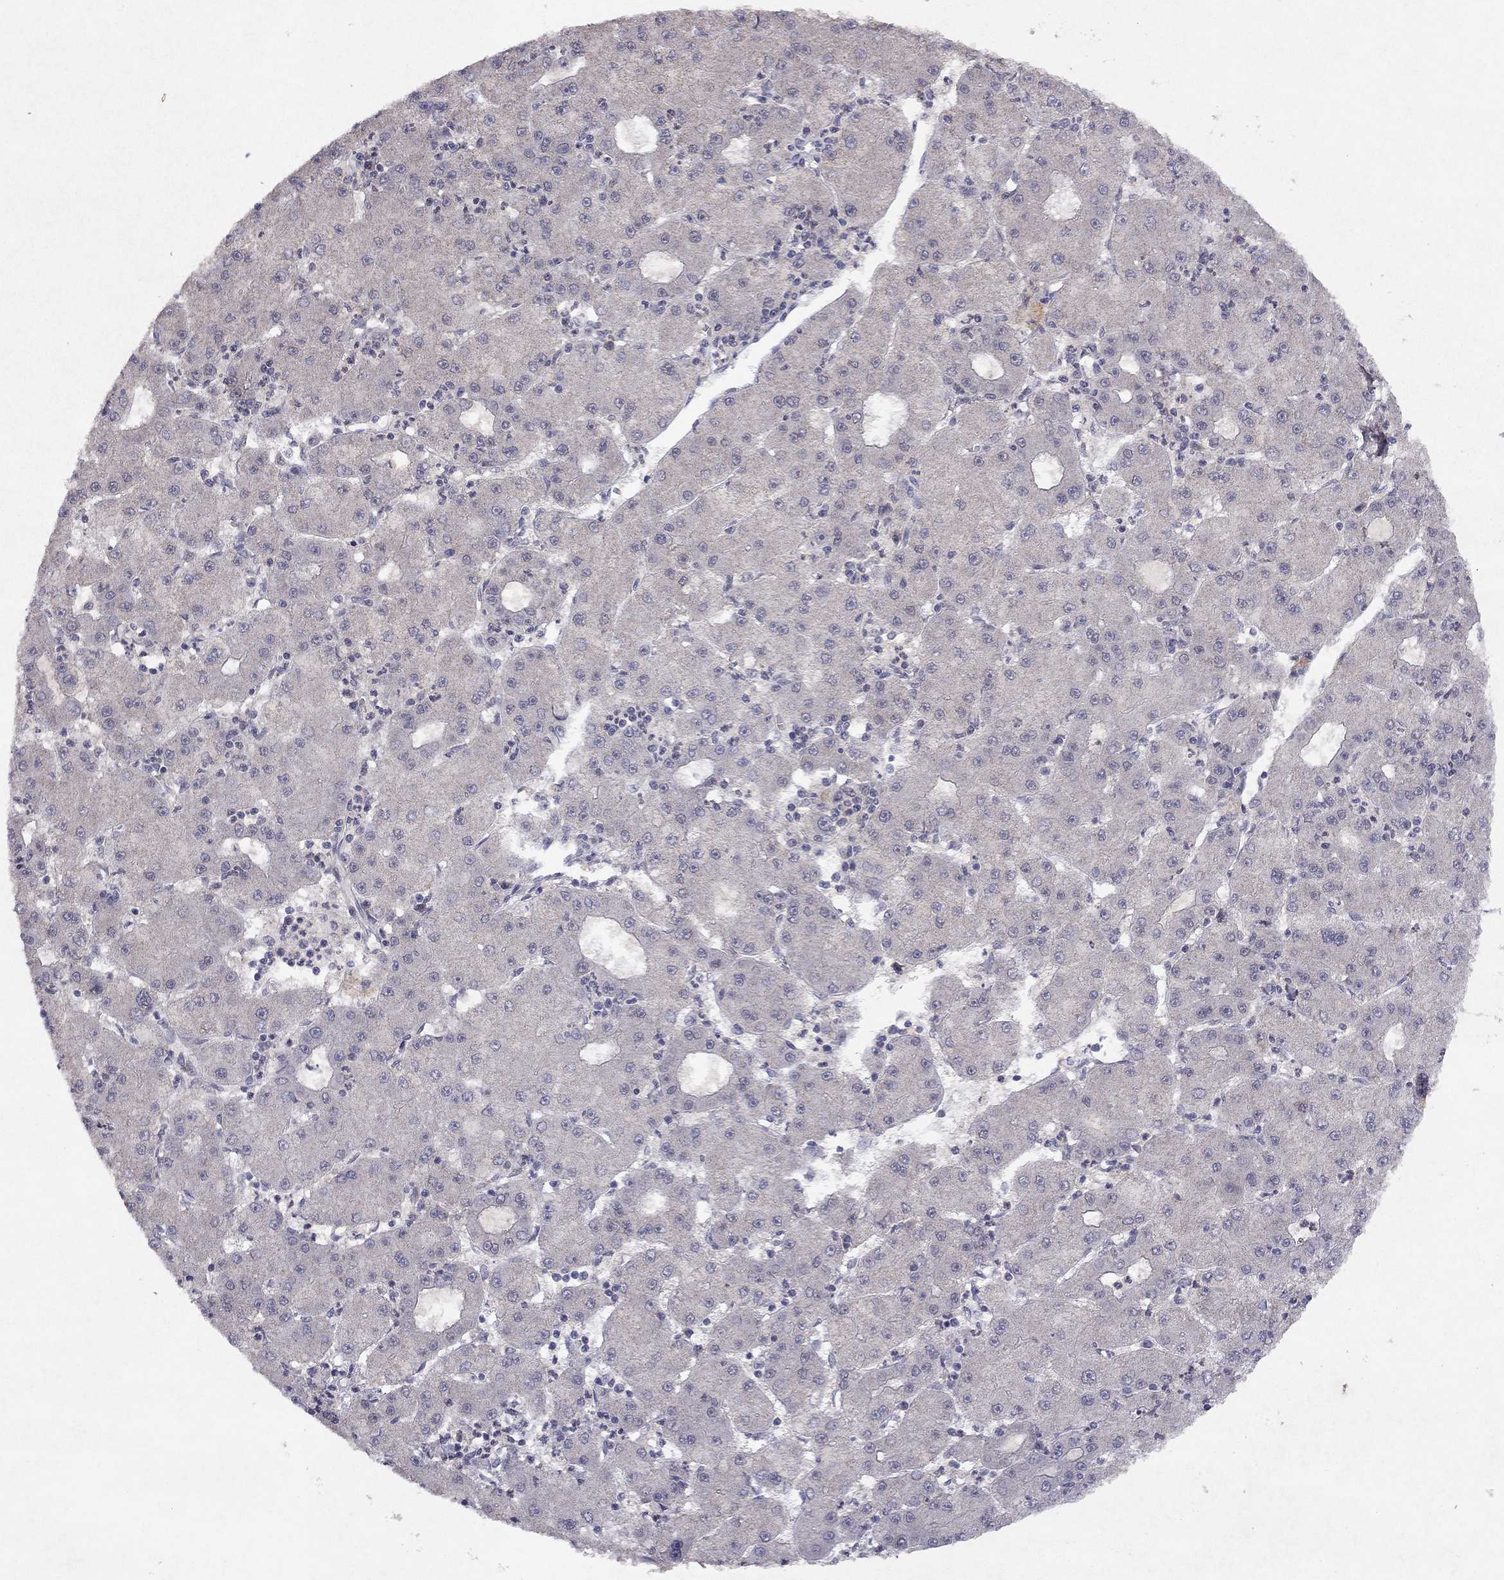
{"staining": {"intensity": "negative", "quantity": "none", "location": "none"}, "tissue": "liver cancer", "cell_type": "Tumor cells", "image_type": "cancer", "snomed": [{"axis": "morphology", "description": "Carcinoma, Hepatocellular, NOS"}, {"axis": "topography", "description": "Liver"}], "caption": "This is an IHC histopathology image of human hepatocellular carcinoma (liver). There is no staining in tumor cells.", "gene": "ESR2", "patient": {"sex": "male", "age": 73}}